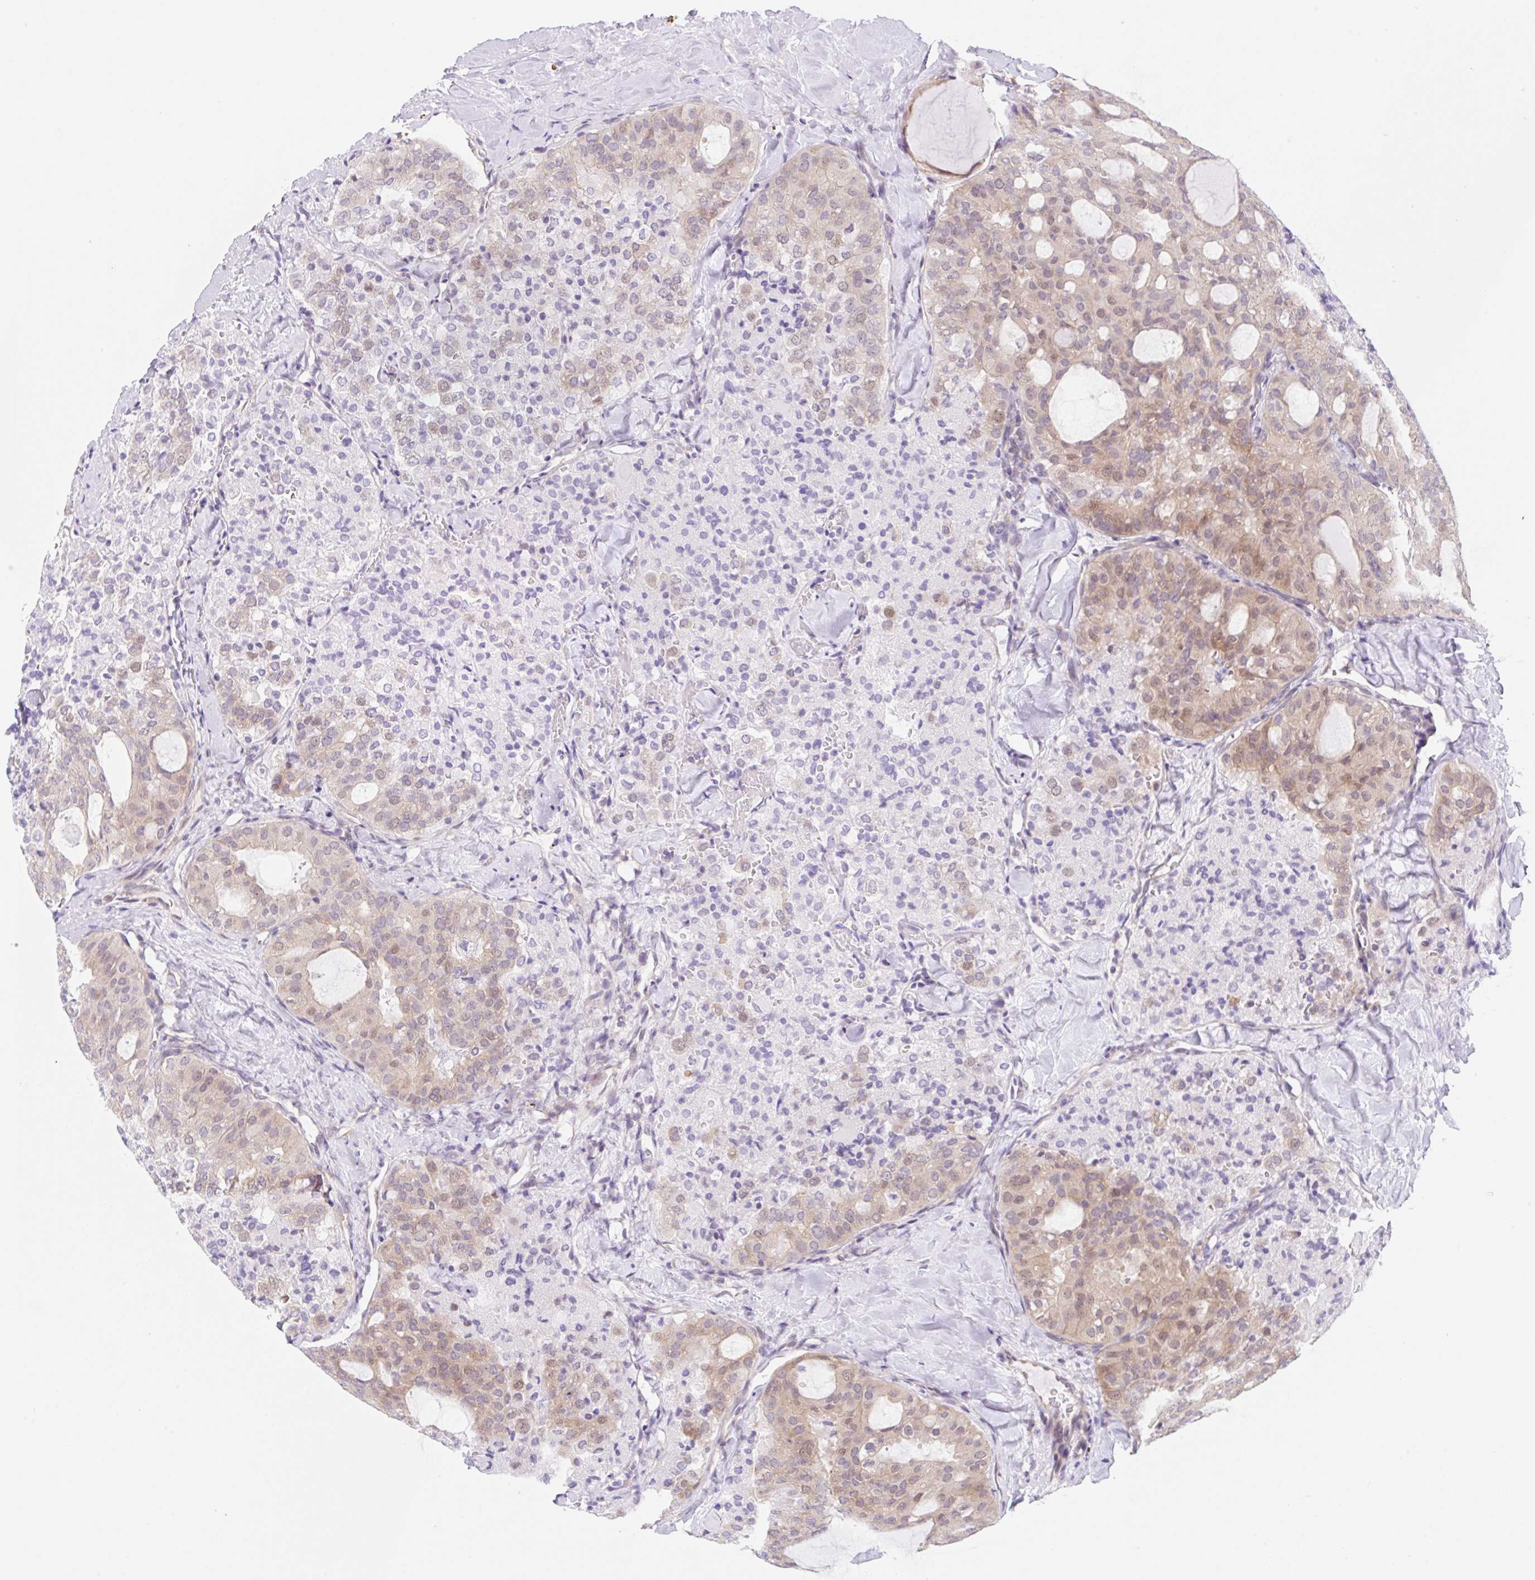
{"staining": {"intensity": "weak", "quantity": "25%-75%", "location": "cytoplasmic/membranous,nuclear"}, "tissue": "thyroid cancer", "cell_type": "Tumor cells", "image_type": "cancer", "snomed": [{"axis": "morphology", "description": "Follicular adenoma carcinoma, NOS"}, {"axis": "topography", "description": "Thyroid gland"}], "caption": "This is an image of immunohistochemistry (IHC) staining of thyroid cancer, which shows weak positivity in the cytoplasmic/membranous and nuclear of tumor cells.", "gene": "TBPL2", "patient": {"sex": "male", "age": 75}}